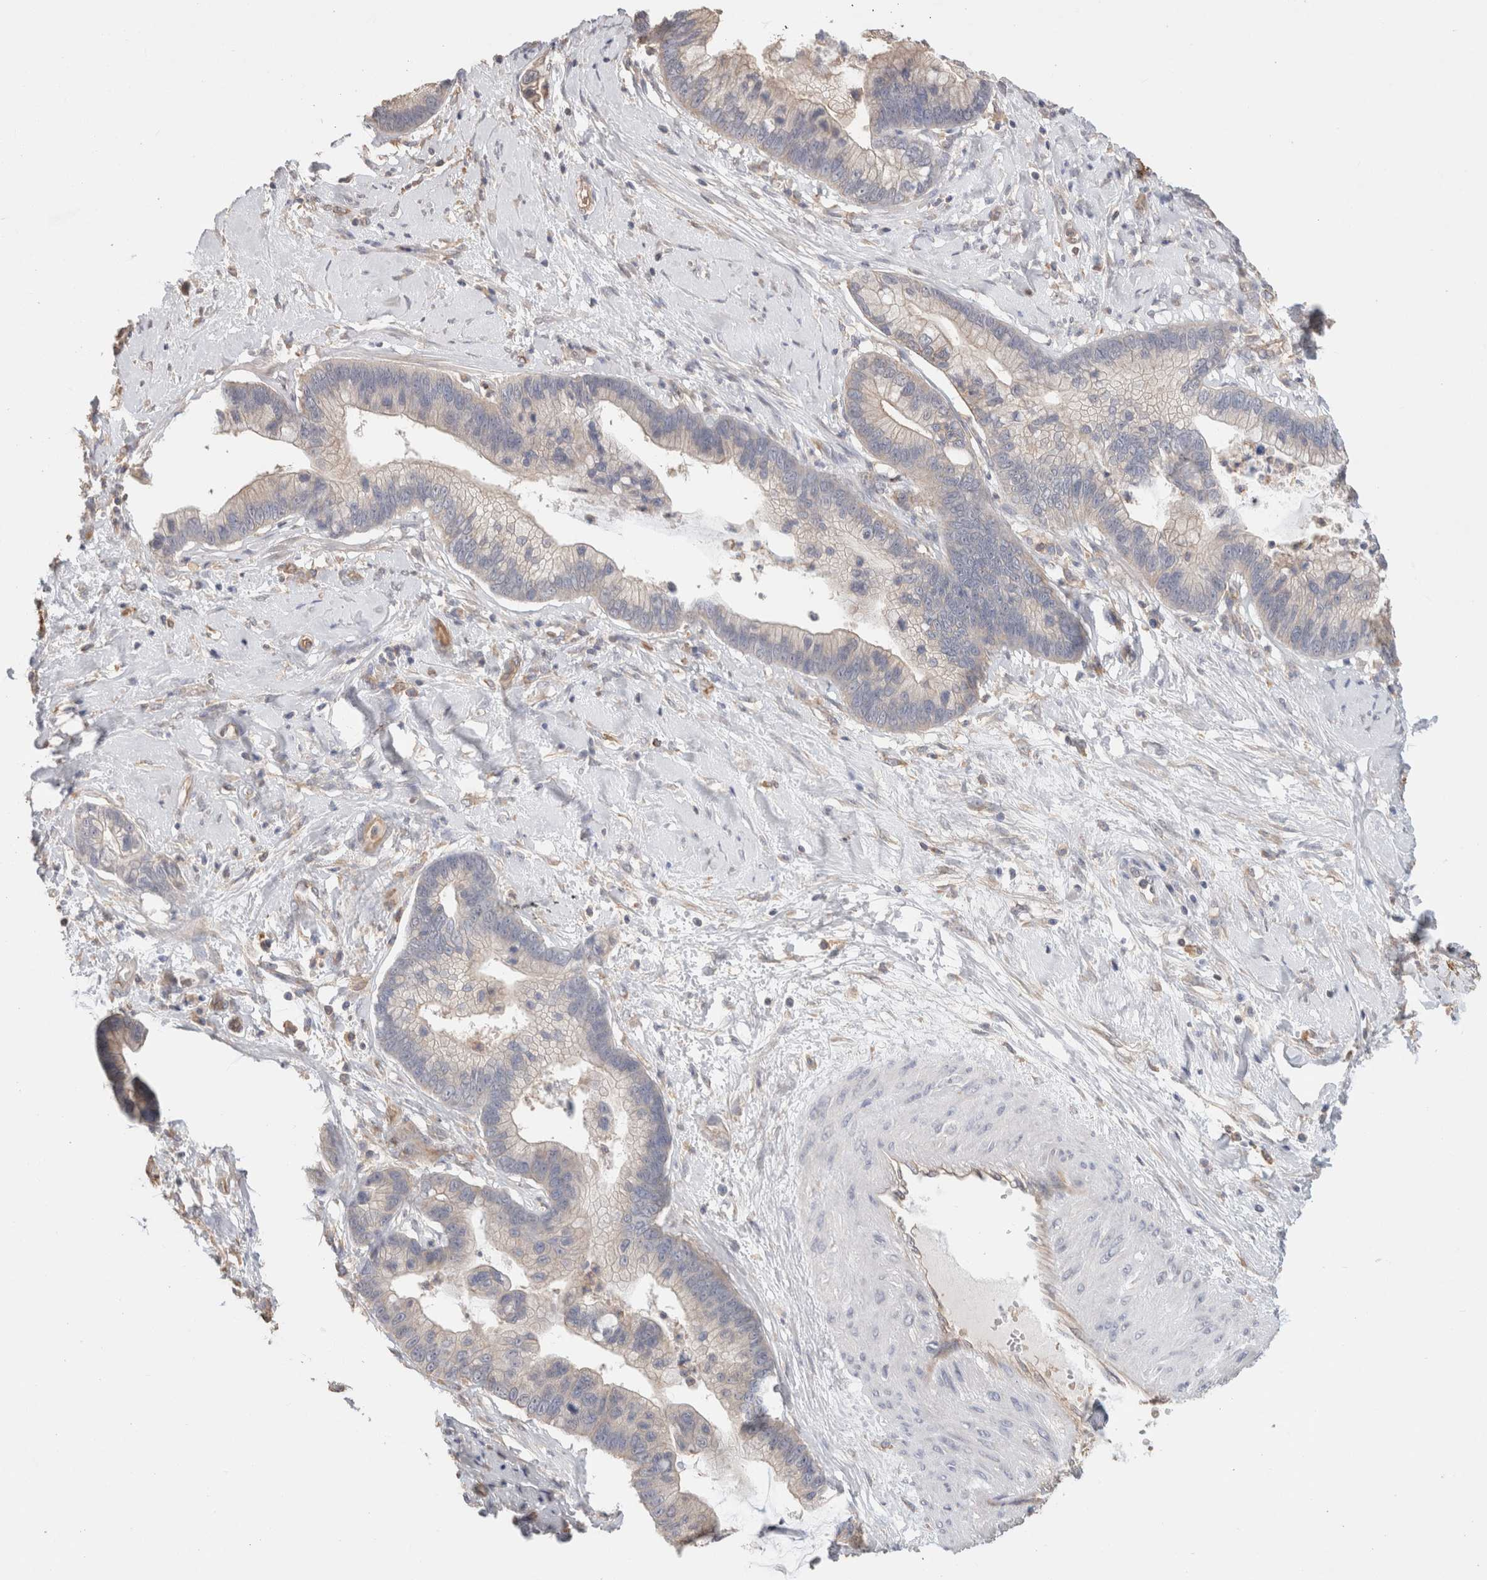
{"staining": {"intensity": "negative", "quantity": "none", "location": "none"}, "tissue": "cervical cancer", "cell_type": "Tumor cells", "image_type": "cancer", "snomed": [{"axis": "morphology", "description": "Adenocarcinoma, NOS"}, {"axis": "topography", "description": "Cervix"}], "caption": "Immunohistochemistry (IHC) of cervical adenocarcinoma reveals no expression in tumor cells. Nuclei are stained in blue.", "gene": "CFAP418", "patient": {"sex": "female", "age": 44}}